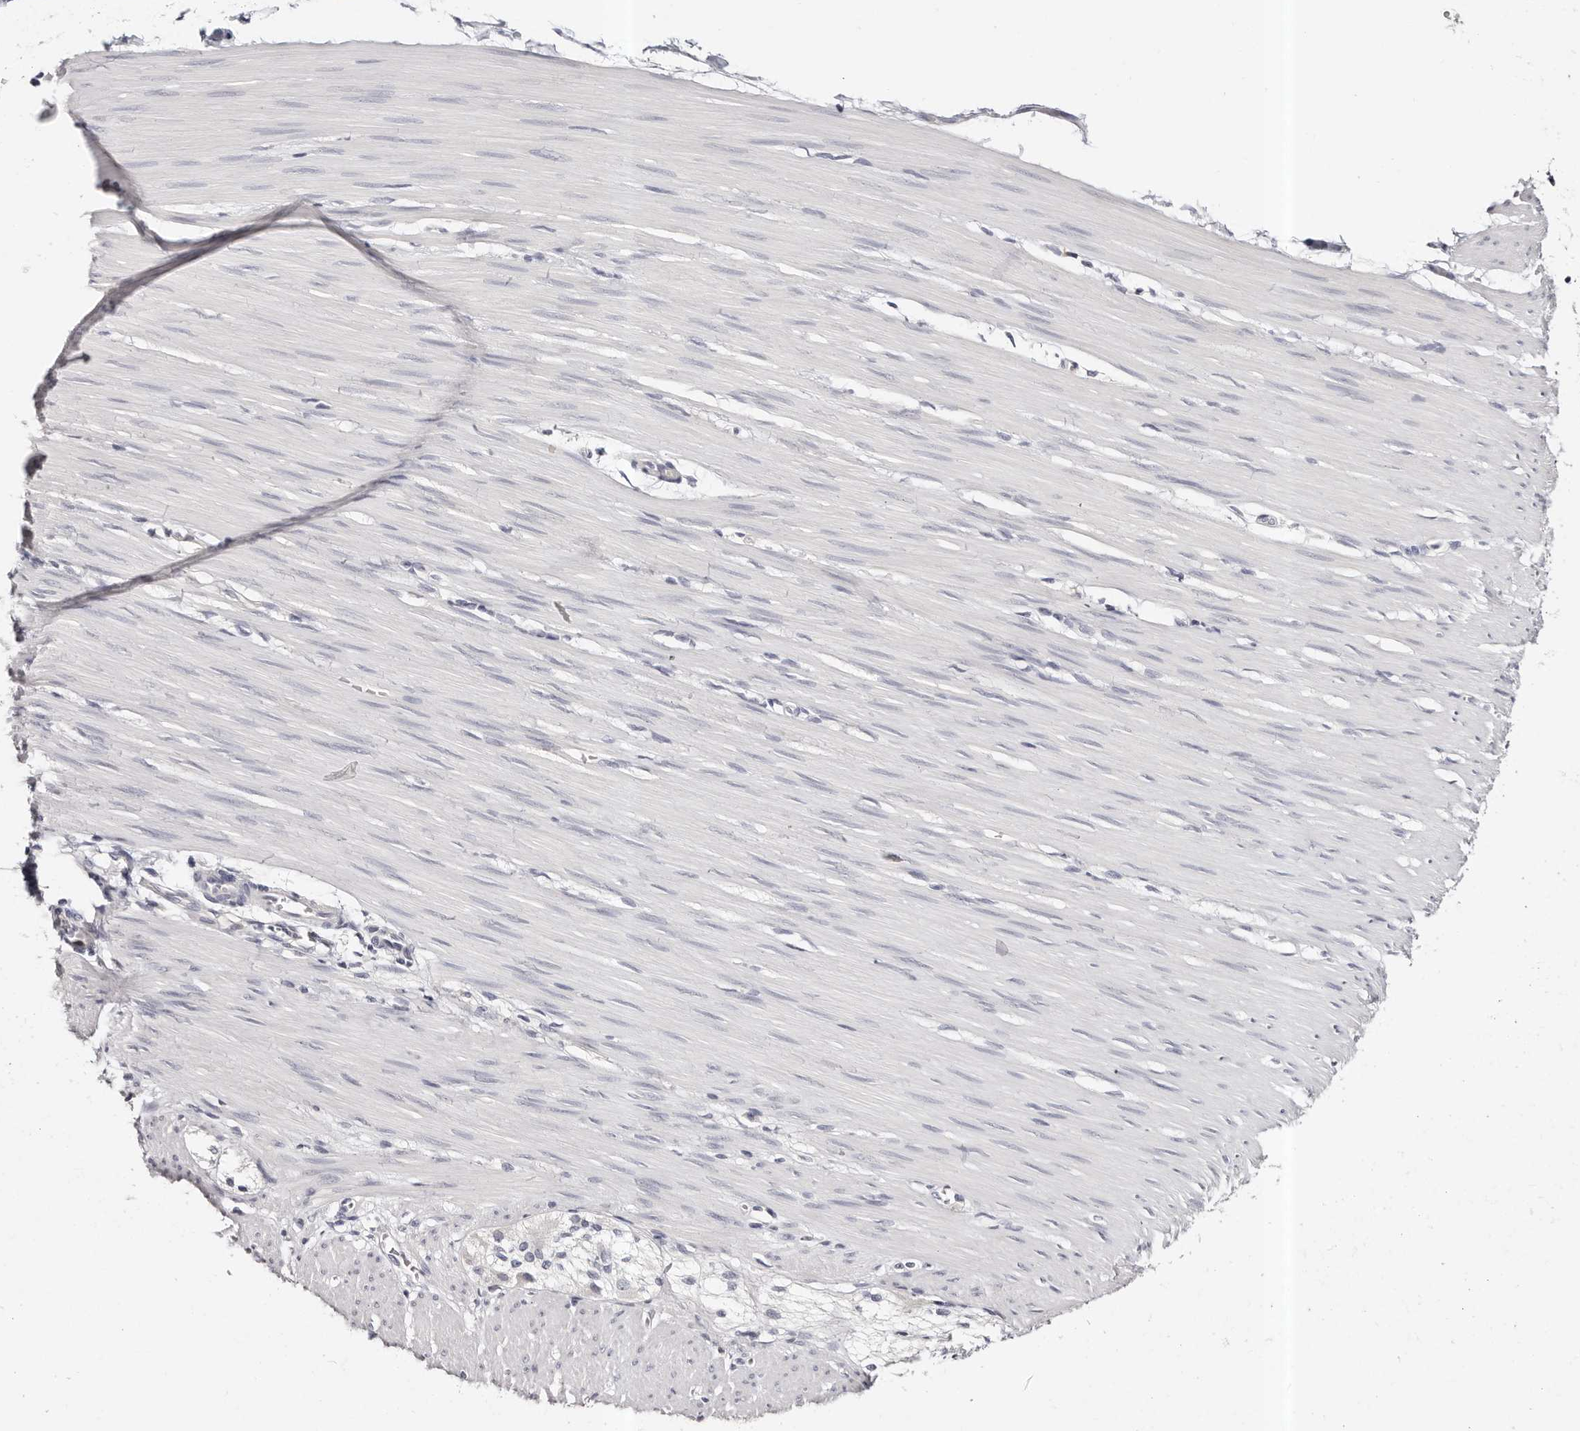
{"staining": {"intensity": "negative", "quantity": "none", "location": "none"}, "tissue": "smooth muscle", "cell_type": "Smooth muscle cells", "image_type": "normal", "snomed": [{"axis": "morphology", "description": "Normal tissue, NOS"}, {"axis": "morphology", "description": "Adenocarcinoma, NOS"}, {"axis": "topography", "description": "Colon"}, {"axis": "topography", "description": "Peripheral nerve tissue"}], "caption": "Immunohistochemistry (IHC) photomicrograph of unremarkable smooth muscle: human smooth muscle stained with DAB (3,3'-diaminobenzidine) shows no significant protein expression in smooth muscle cells.", "gene": "ROM1", "patient": {"sex": "male", "age": 14}}